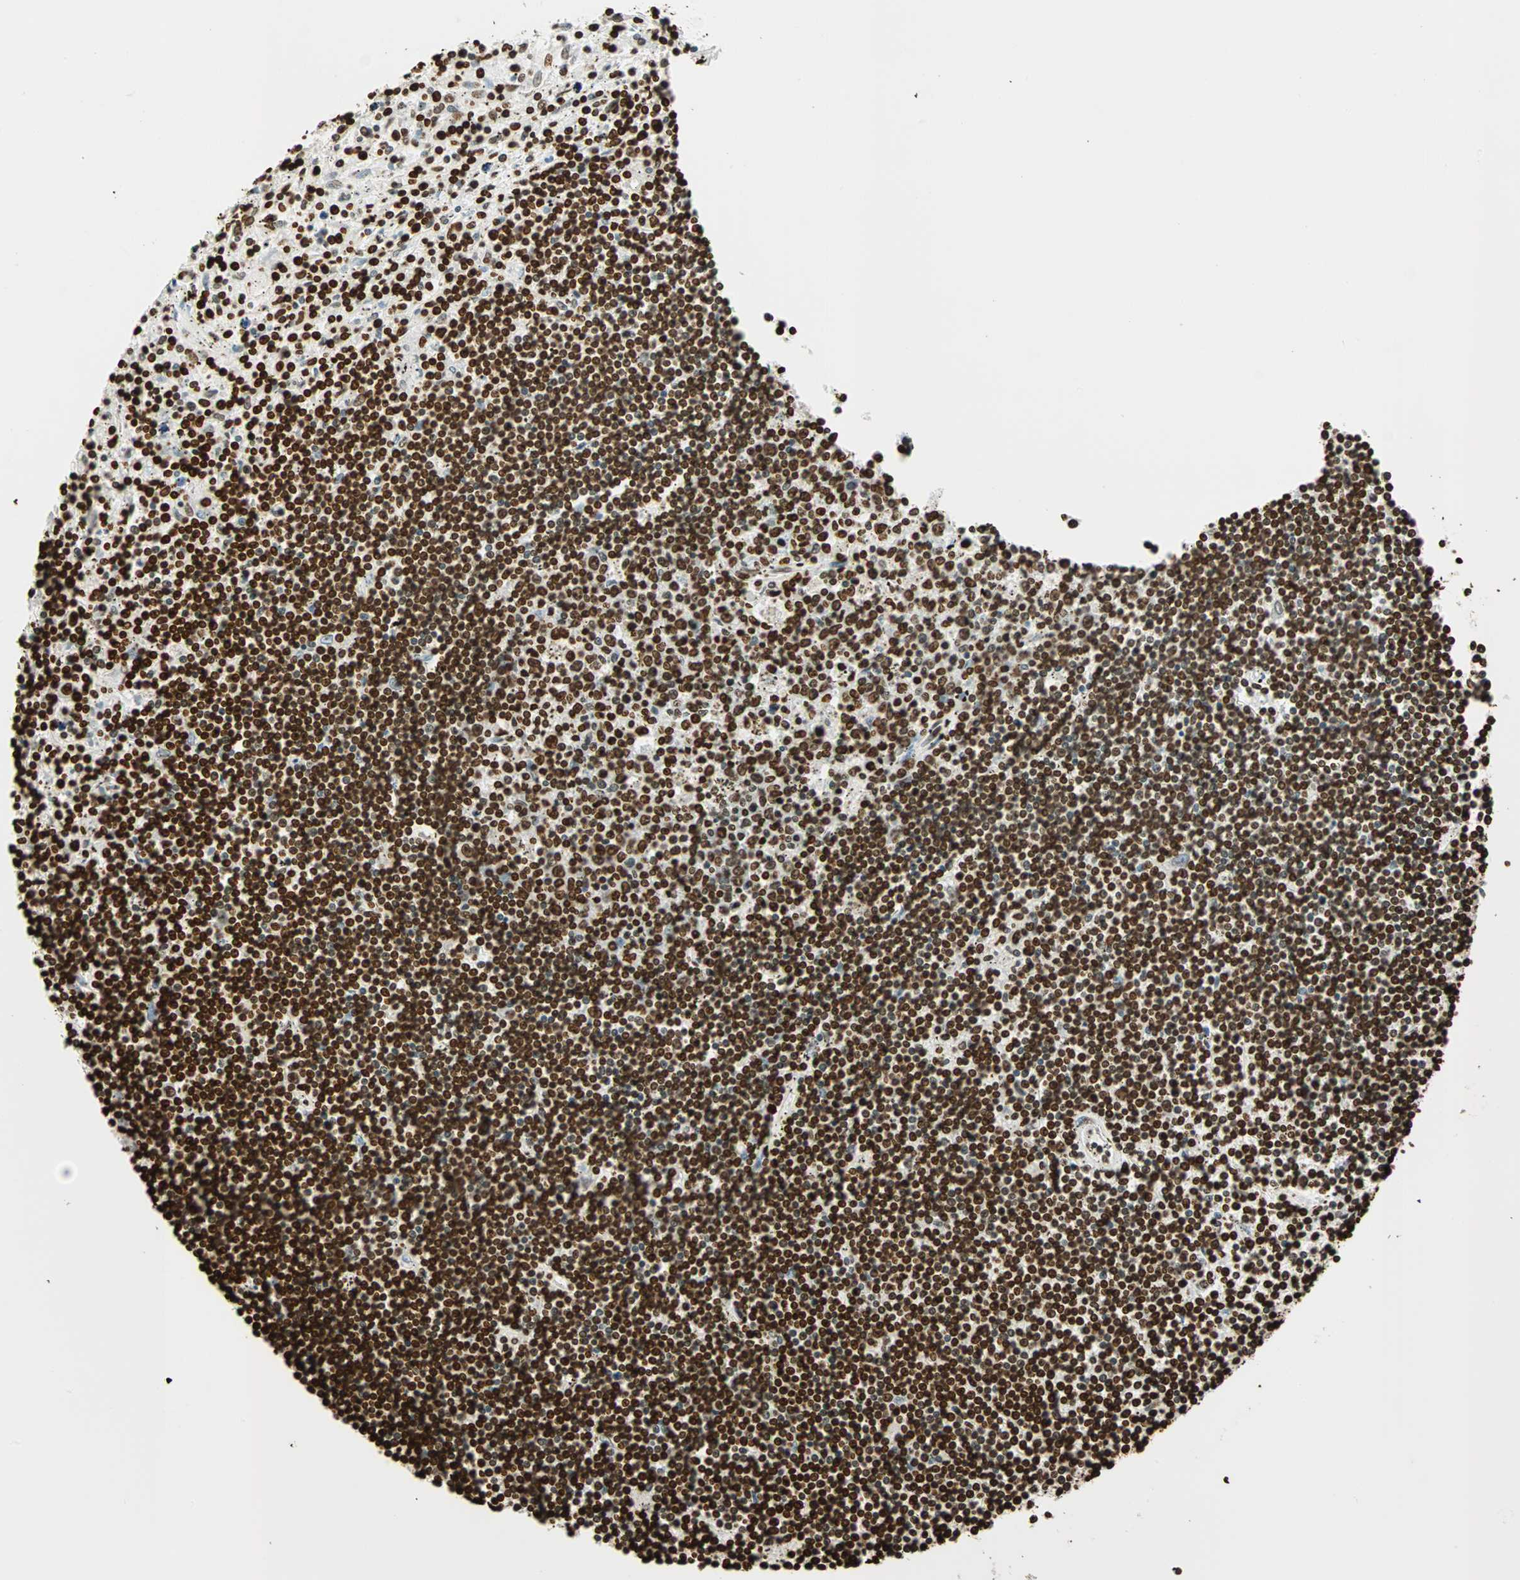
{"staining": {"intensity": "strong", "quantity": ">75%", "location": "nuclear"}, "tissue": "lymphoma", "cell_type": "Tumor cells", "image_type": "cancer", "snomed": [{"axis": "morphology", "description": "Malignant lymphoma, non-Hodgkin's type, Low grade"}, {"axis": "topography", "description": "Spleen"}], "caption": "Malignant lymphoma, non-Hodgkin's type (low-grade) stained with a protein marker exhibits strong staining in tumor cells.", "gene": "GLI2", "patient": {"sex": "male", "age": 76}}